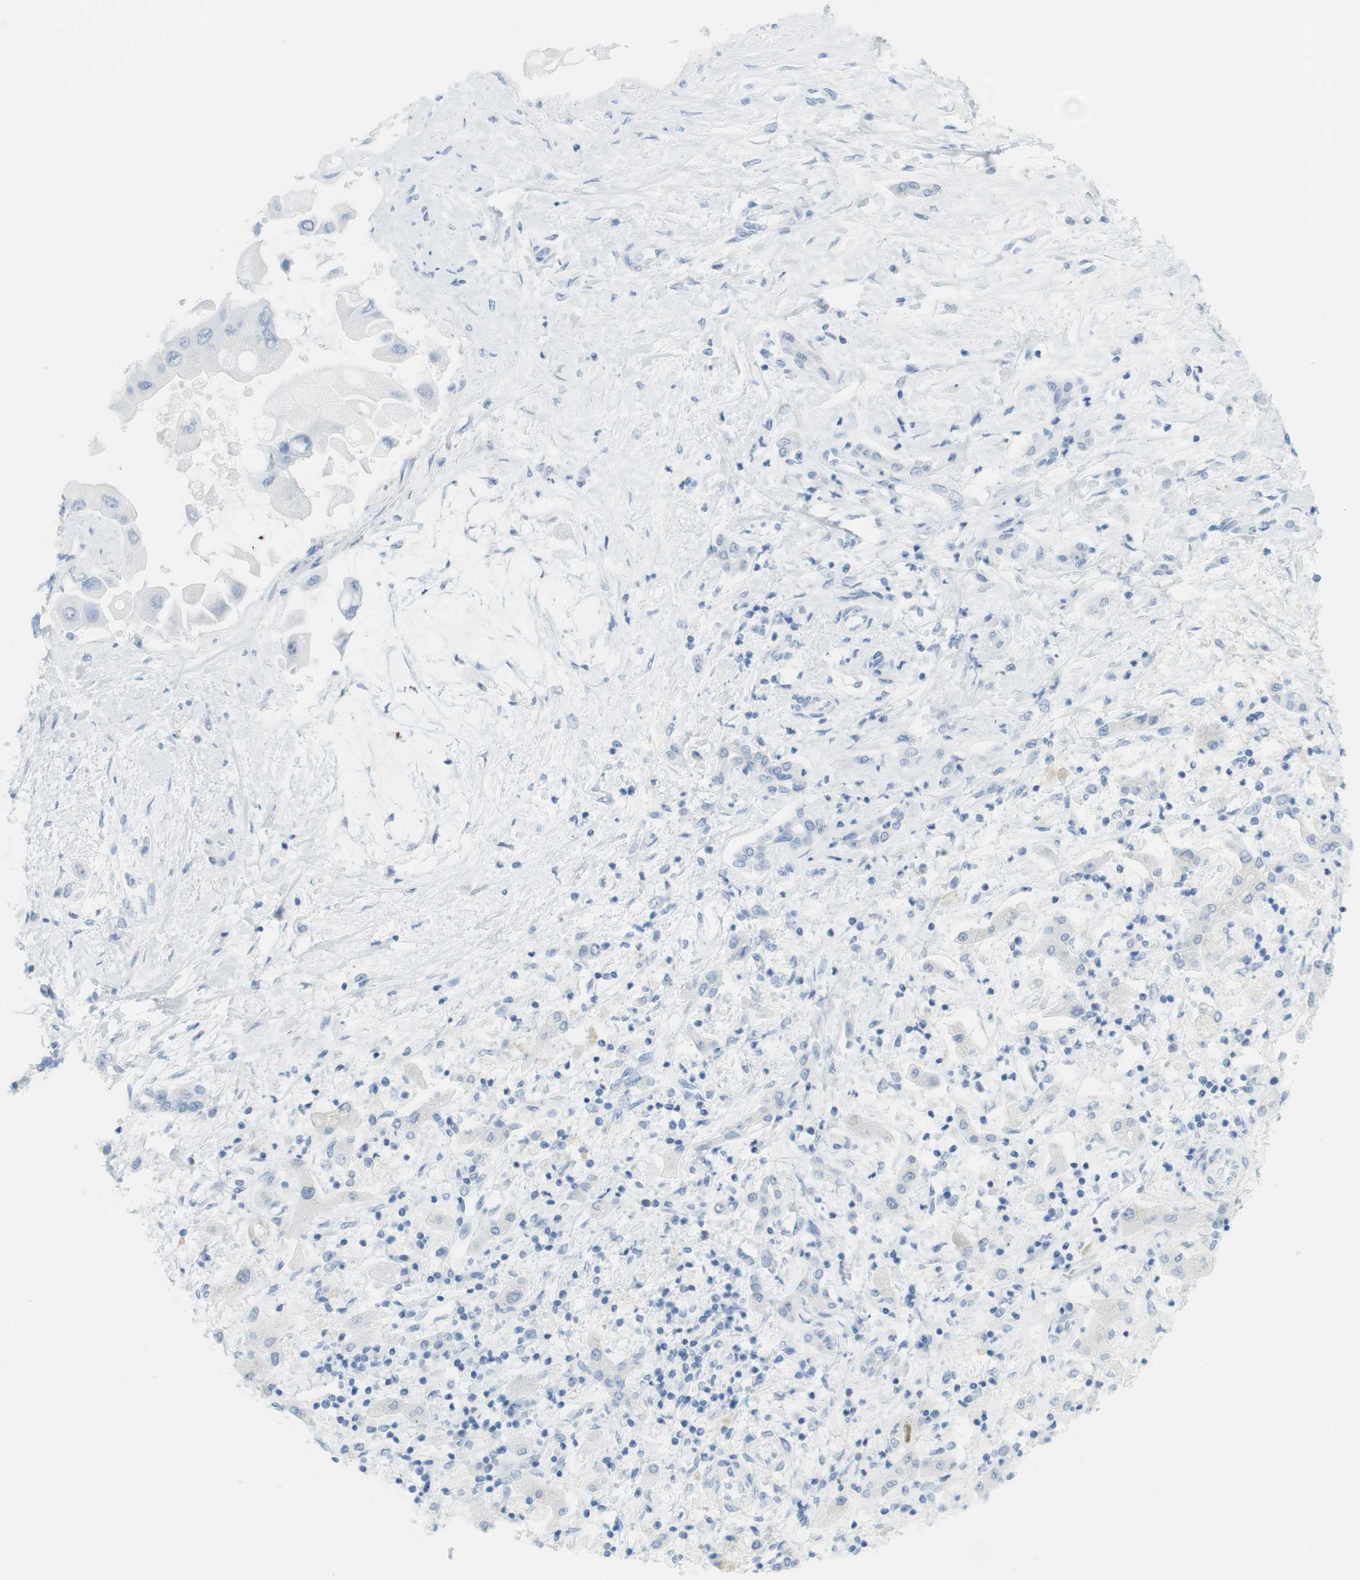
{"staining": {"intensity": "negative", "quantity": "none", "location": "none"}, "tissue": "liver cancer", "cell_type": "Tumor cells", "image_type": "cancer", "snomed": [{"axis": "morphology", "description": "Cholangiocarcinoma"}, {"axis": "topography", "description": "Liver"}], "caption": "This is a micrograph of IHC staining of liver cholangiocarcinoma, which shows no positivity in tumor cells. The staining is performed using DAB (3,3'-diaminobenzidine) brown chromogen with nuclei counter-stained in using hematoxylin.", "gene": "TNNT2", "patient": {"sex": "male", "age": 50}}